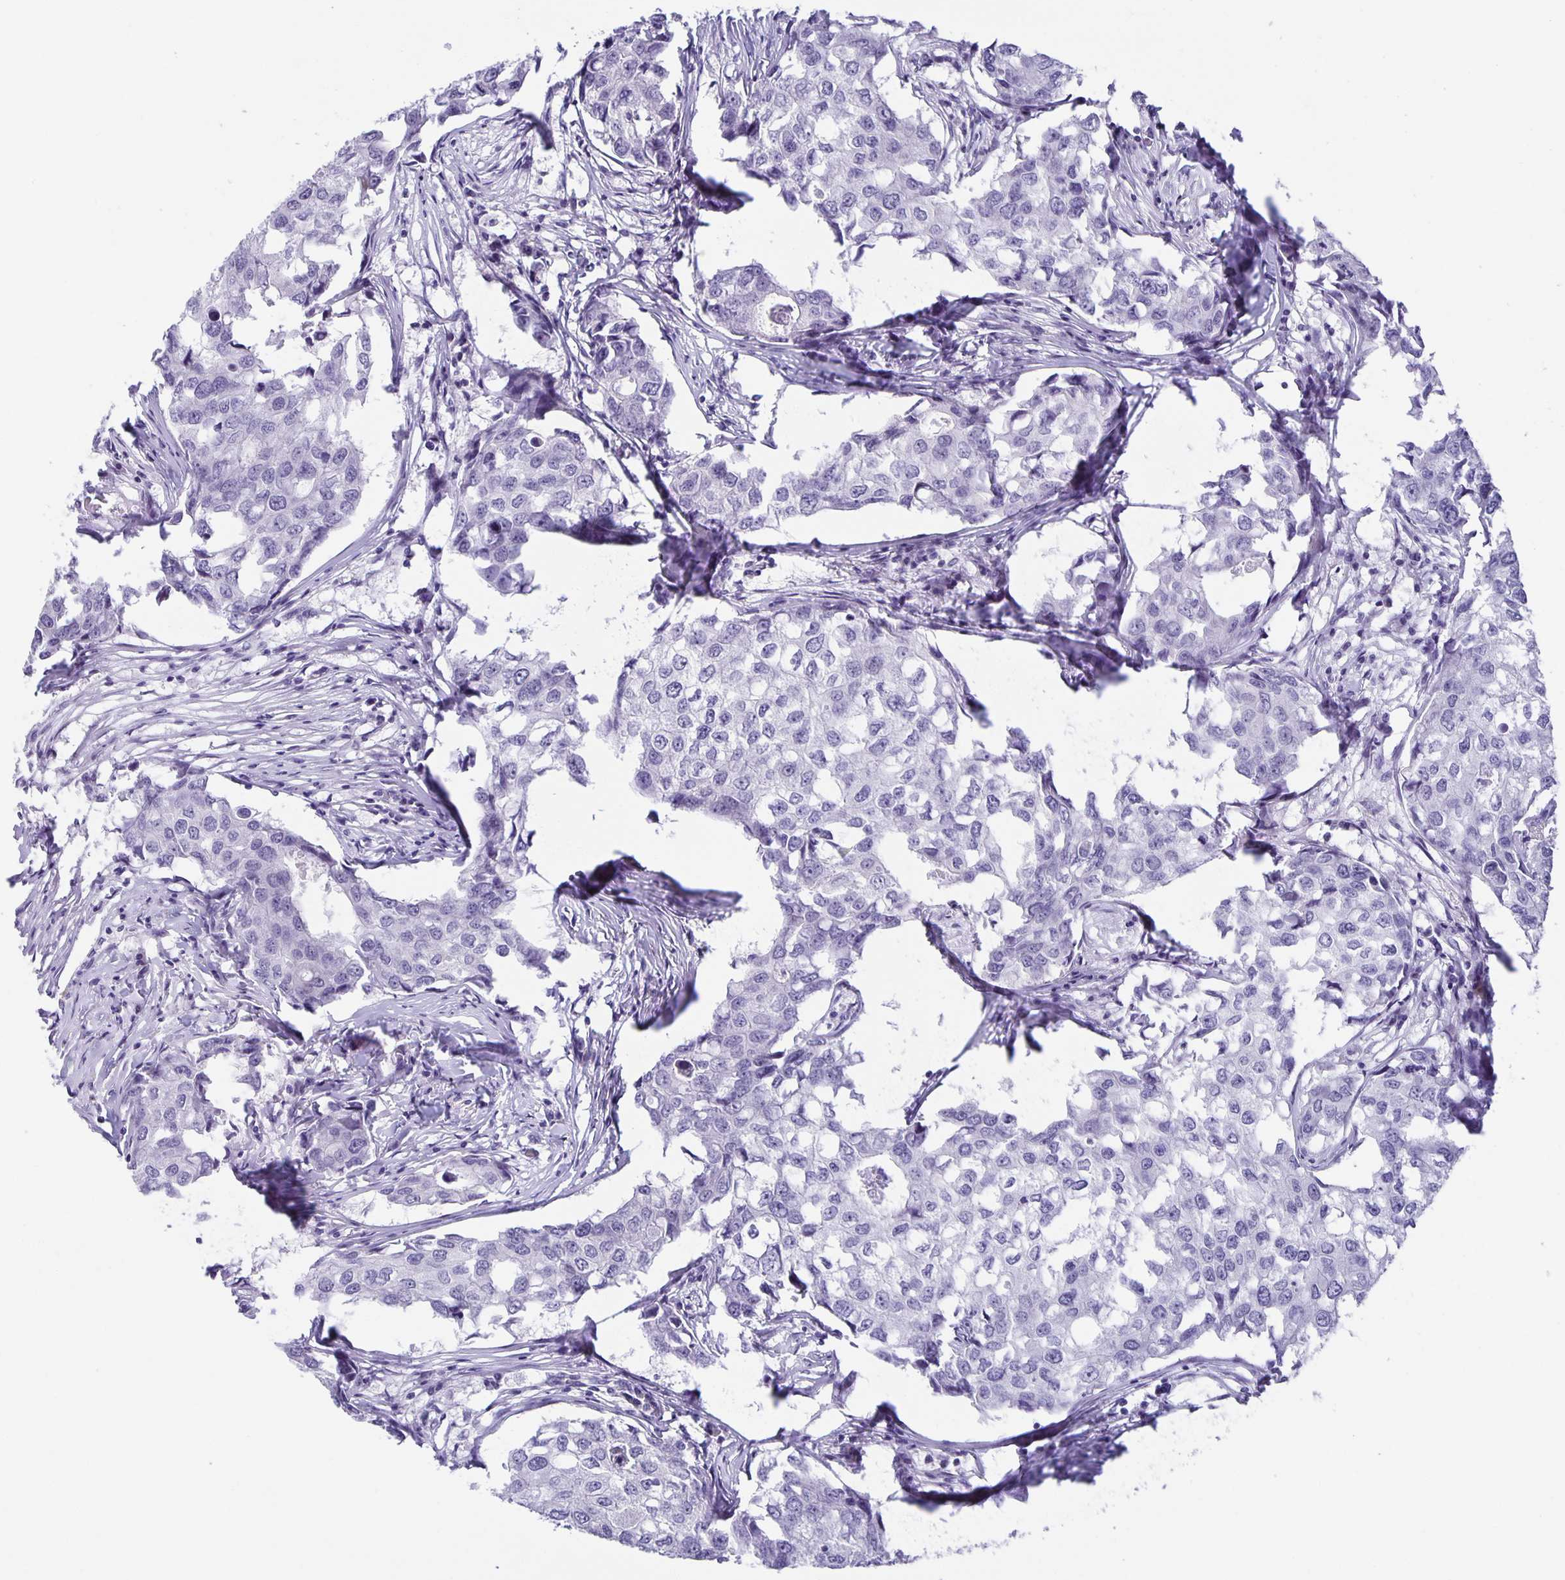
{"staining": {"intensity": "negative", "quantity": "none", "location": "none"}, "tissue": "breast cancer", "cell_type": "Tumor cells", "image_type": "cancer", "snomed": [{"axis": "morphology", "description": "Duct carcinoma"}, {"axis": "topography", "description": "Breast"}], "caption": "High magnification brightfield microscopy of breast intraductal carcinoma stained with DAB (3,3'-diaminobenzidine) (brown) and counterstained with hematoxylin (blue): tumor cells show no significant staining.", "gene": "PHRF1", "patient": {"sex": "female", "age": 27}}